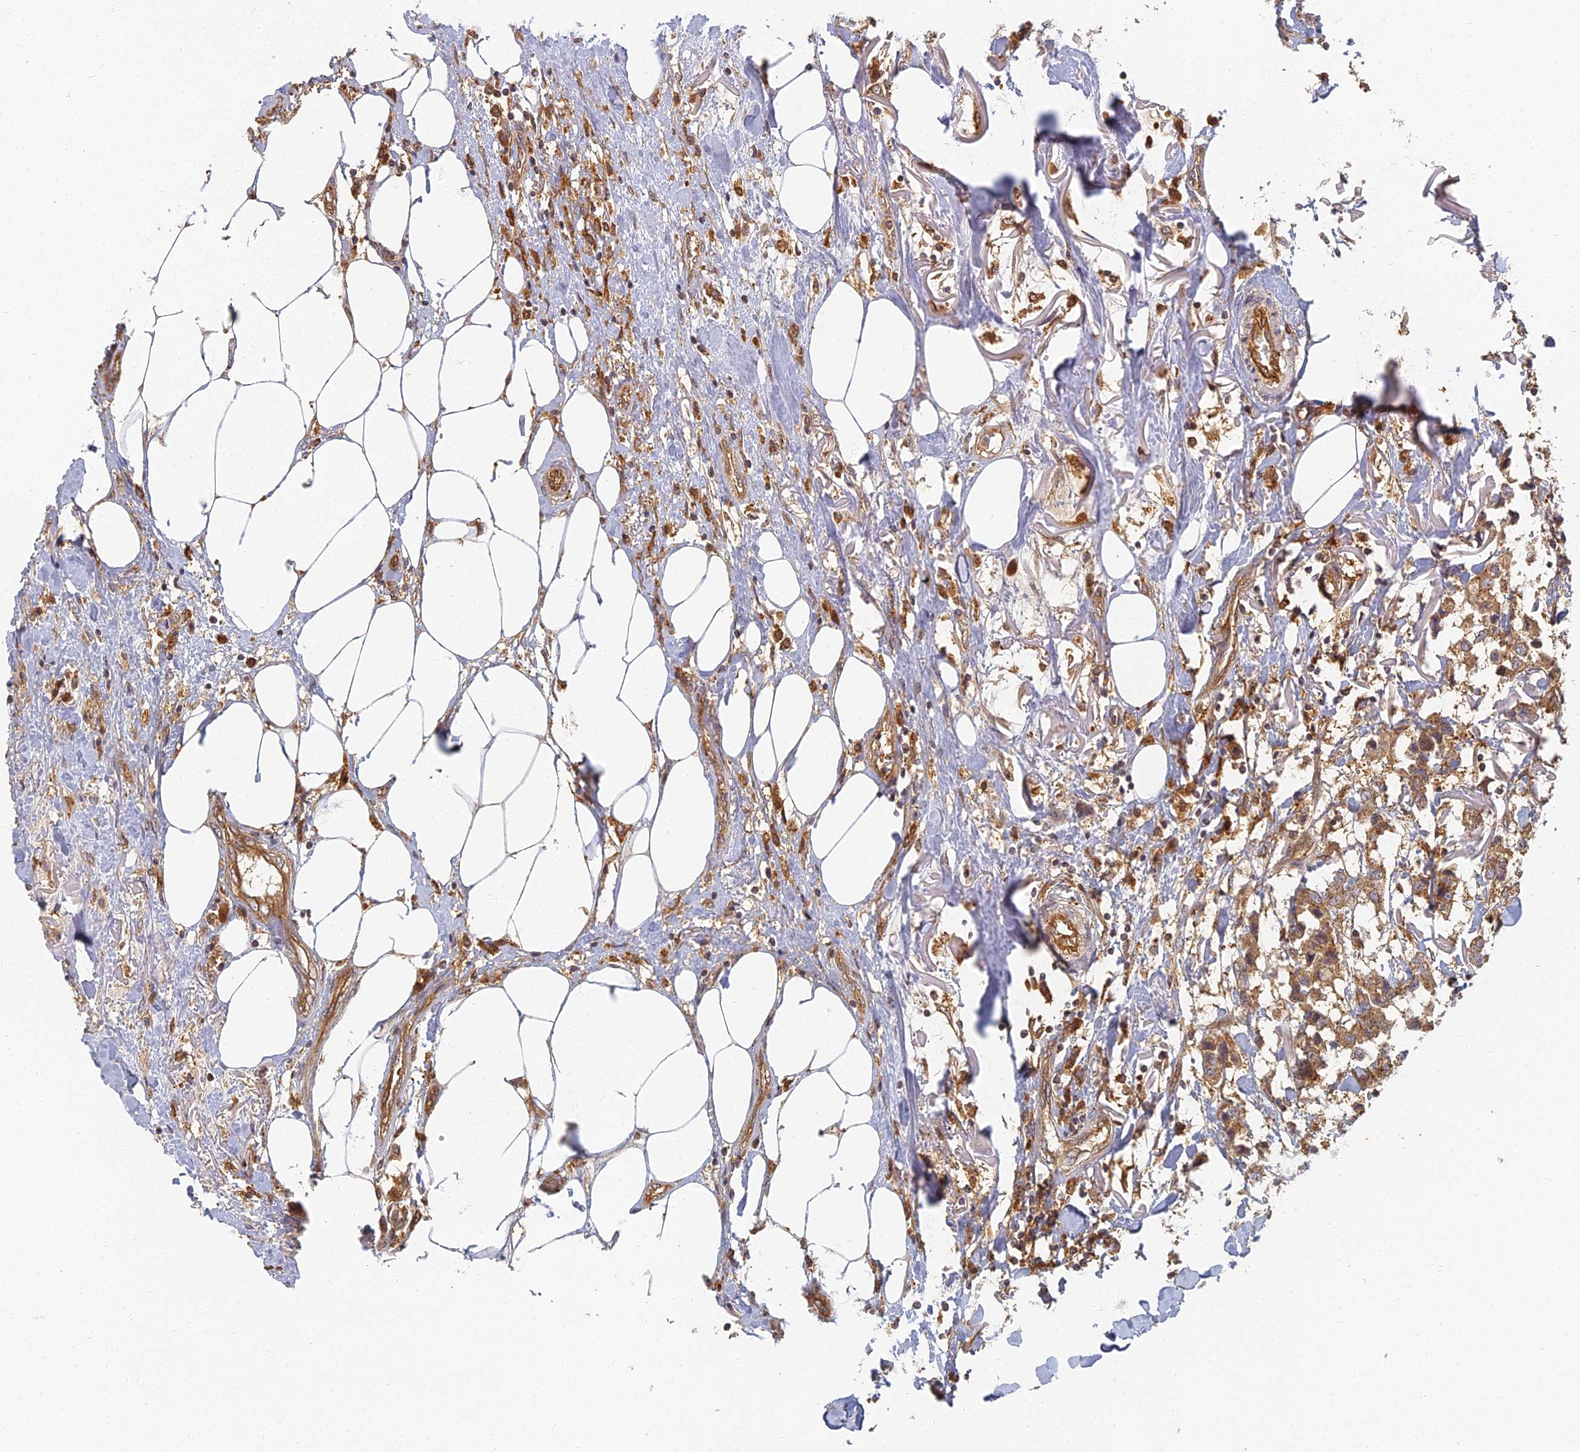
{"staining": {"intensity": "moderate", "quantity": ">75%", "location": "cytoplasmic/membranous"}, "tissue": "breast cancer", "cell_type": "Tumor cells", "image_type": "cancer", "snomed": [{"axis": "morphology", "description": "Duct carcinoma"}, {"axis": "topography", "description": "Breast"}], "caption": "Immunohistochemistry (IHC) of breast intraductal carcinoma shows medium levels of moderate cytoplasmic/membranous staining in approximately >75% of tumor cells.", "gene": "INO80D", "patient": {"sex": "female", "age": 80}}